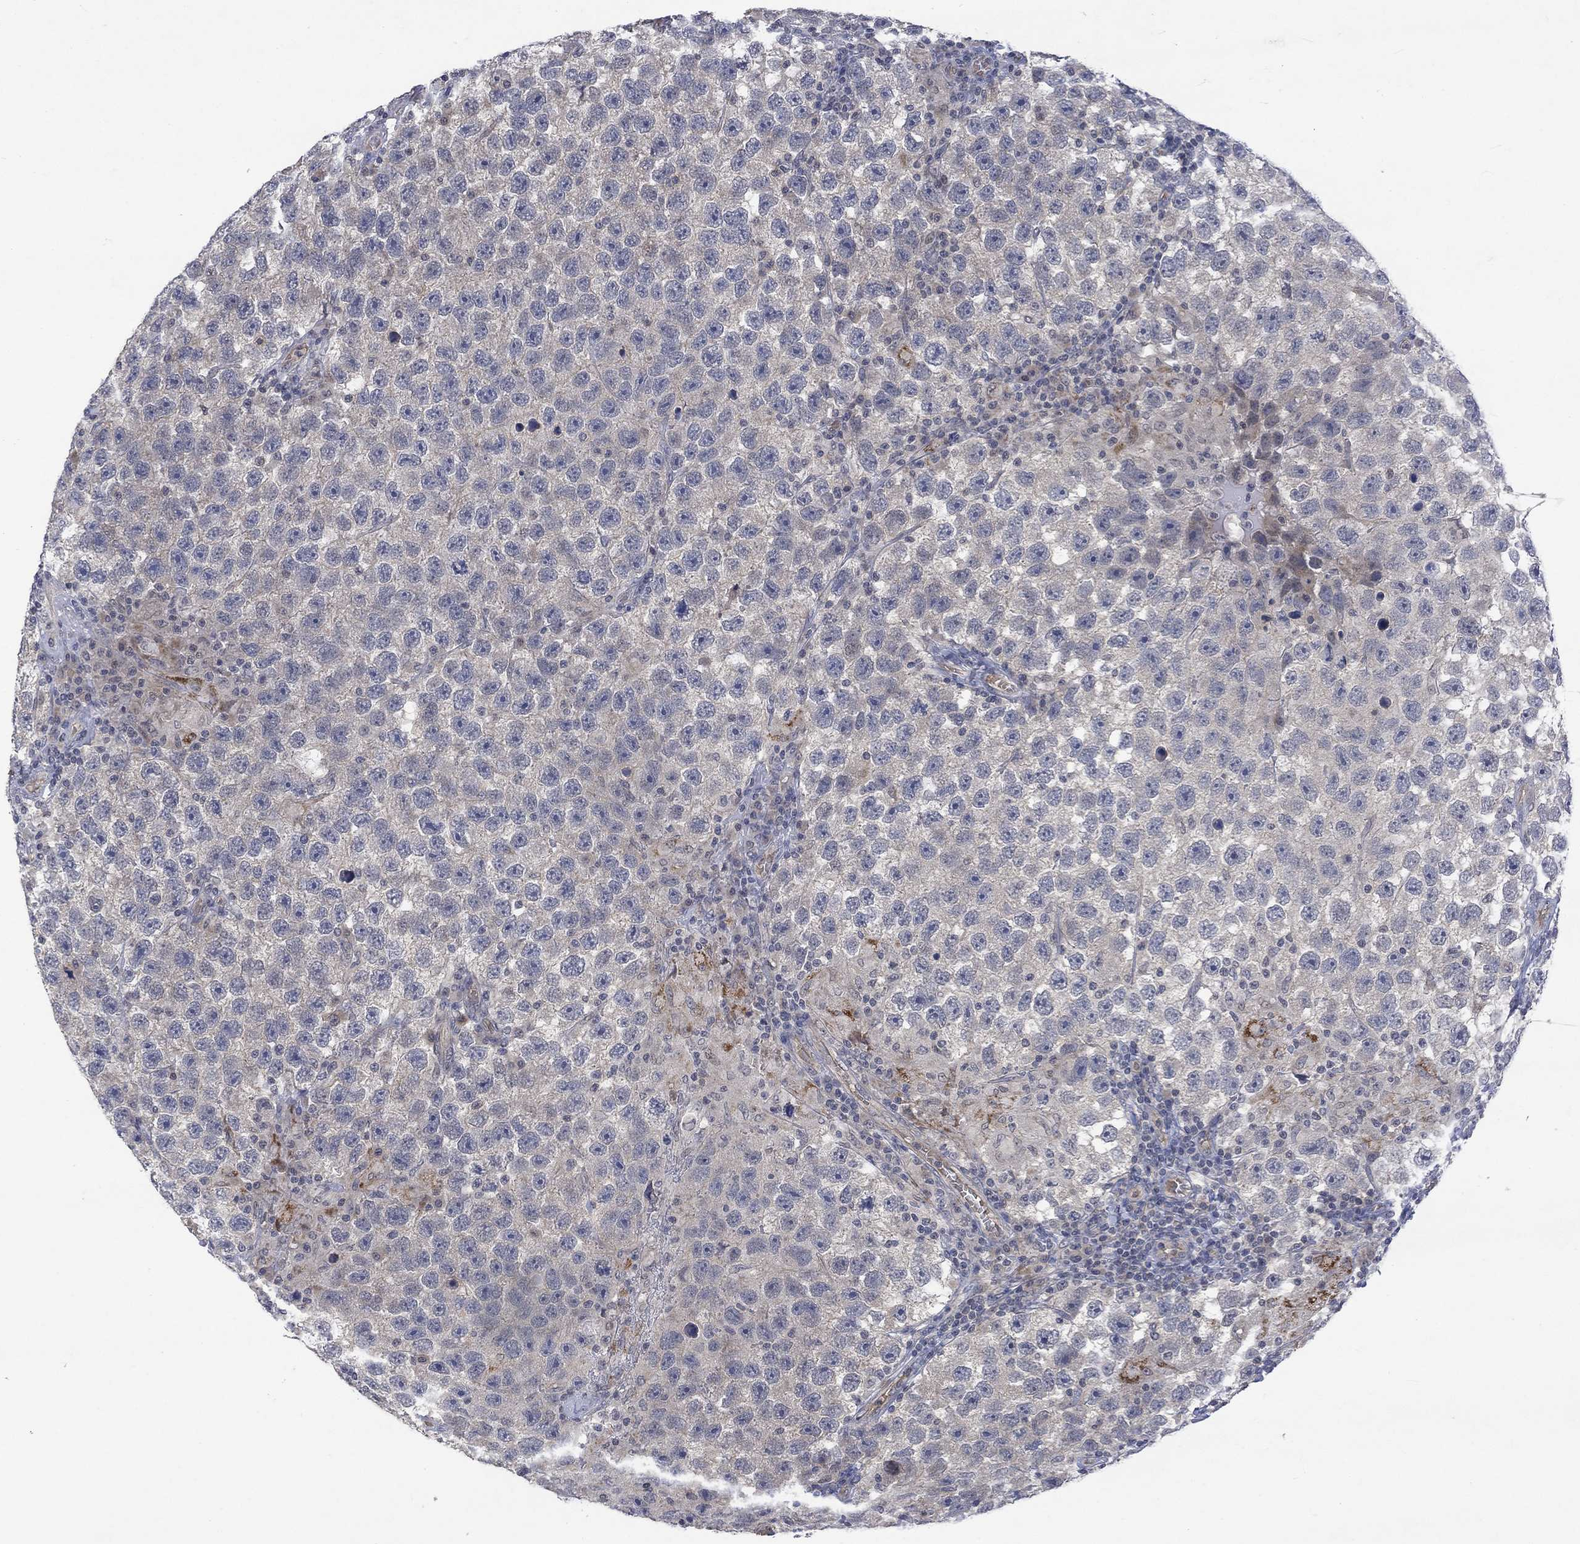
{"staining": {"intensity": "negative", "quantity": "none", "location": "none"}, "tissue": "testis cancer", "cell_type": "Tumor cells", "image_type": "cancer", "snomed": [{"axis": "morphology", "description": "Seminoma, NOS"}, {"axis": "topography", "description": "Testis"}], "caption": "Protein analysis of testis cancer shows no significant staining in tumor cells.", "gene": "GRIN2D", "patient": {"sex": "male", "age": 26}}